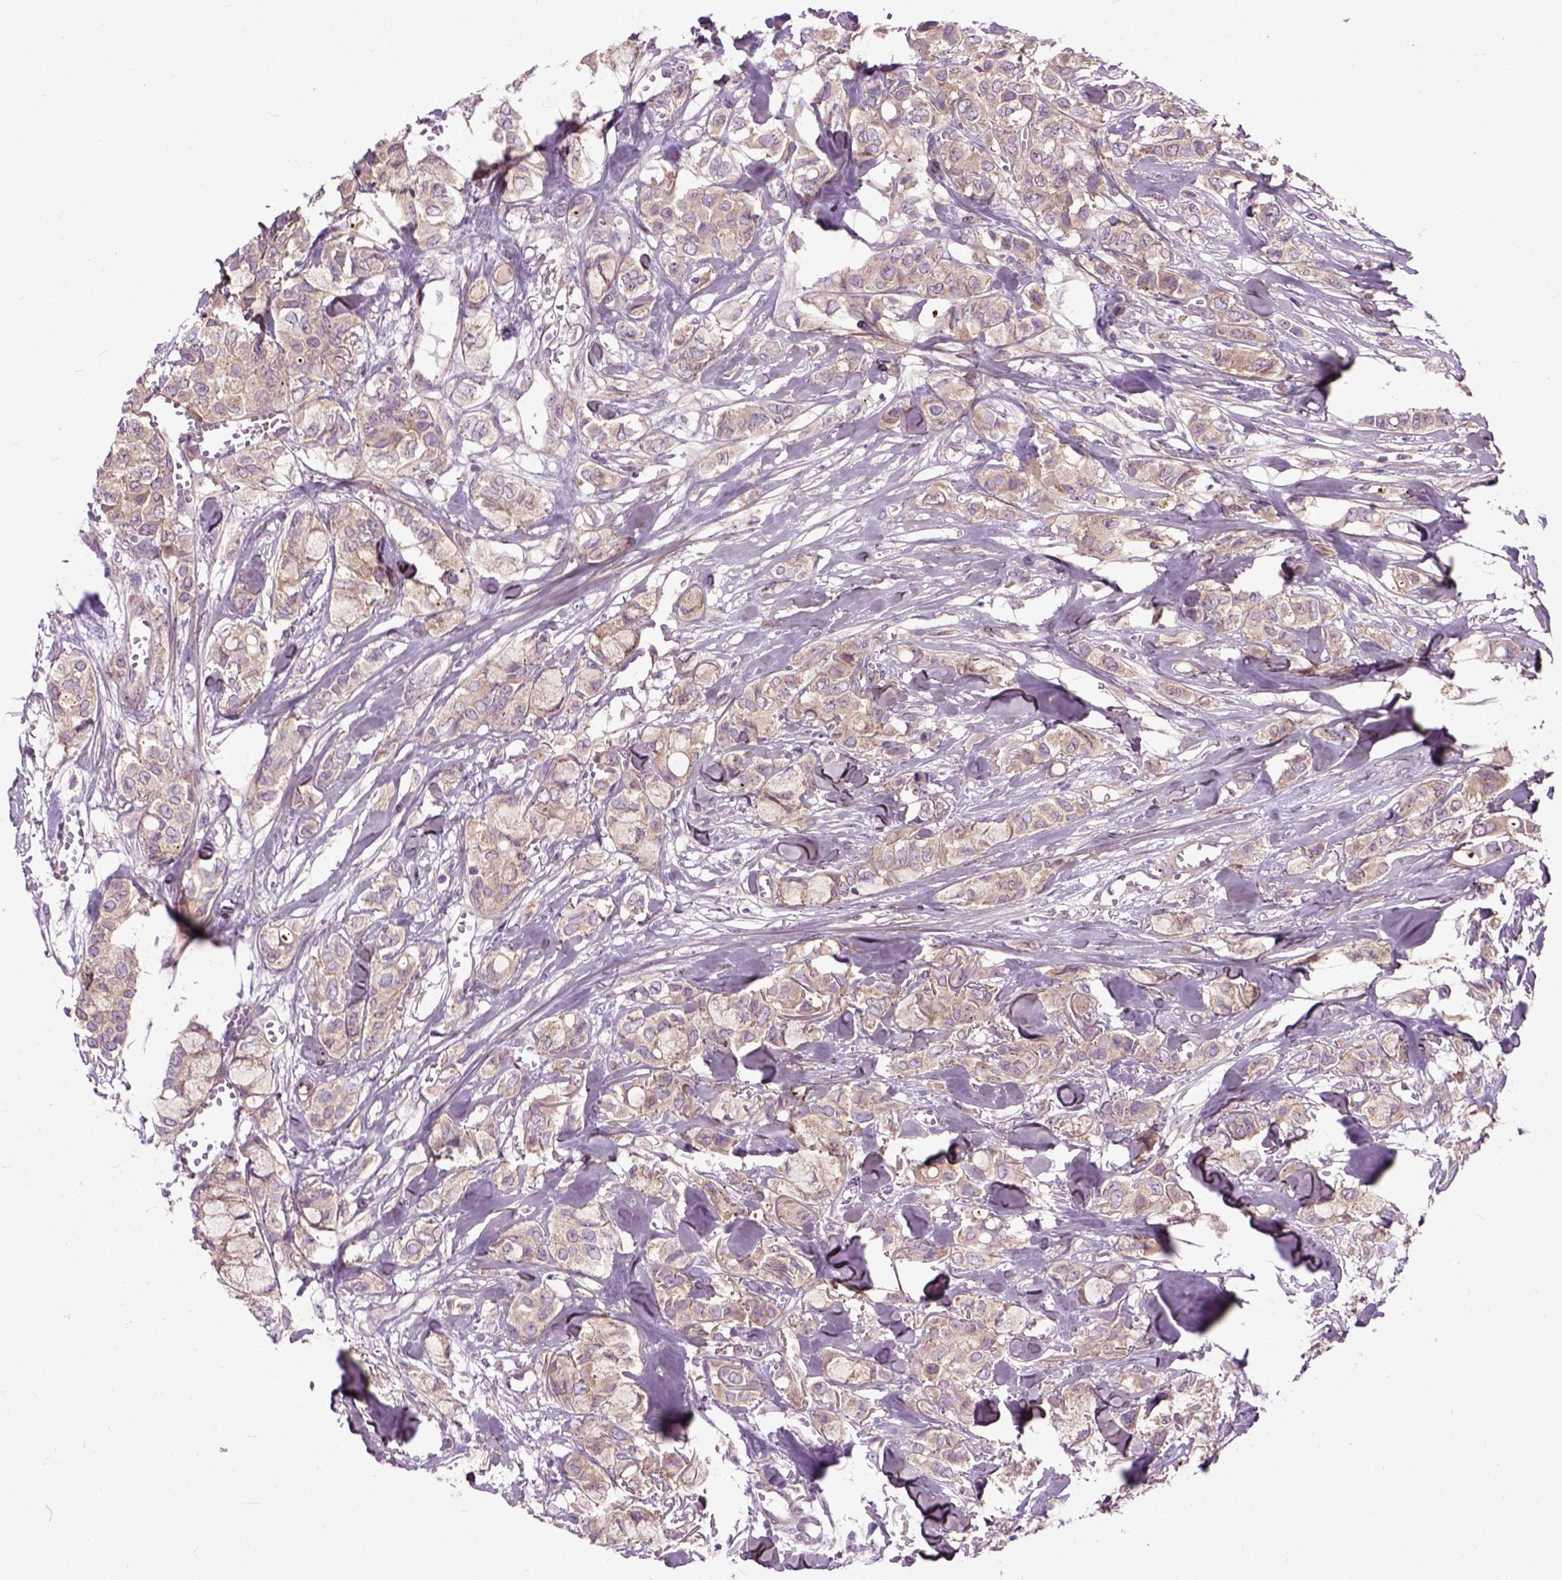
{"staining": {"intensity": "moderate", "quantity": "<25%", "location": "cytoplasmic/membranous"}, "tissue": "breast cancer", "cell_type": "Tumor cells", "image_type": "cancer", "snomed": [{"axis": "morphology", "description": "Duct carcinoma"}, {"axis": "topography", "description": "Breast"}], "caption": "Immunohistochemistry (IHC) histopathology image of neoplastic tissue: human breast invasive ductal carcinoma stained using IHC exhibits low levels of moderate protein expression localized specifically in the cytoplasmic/membranous of tumor cells, appearing as a cytoplasmic/membranous brown color.", "gene": "MAPT", "patient": {"sex": "female", "age": 85}}